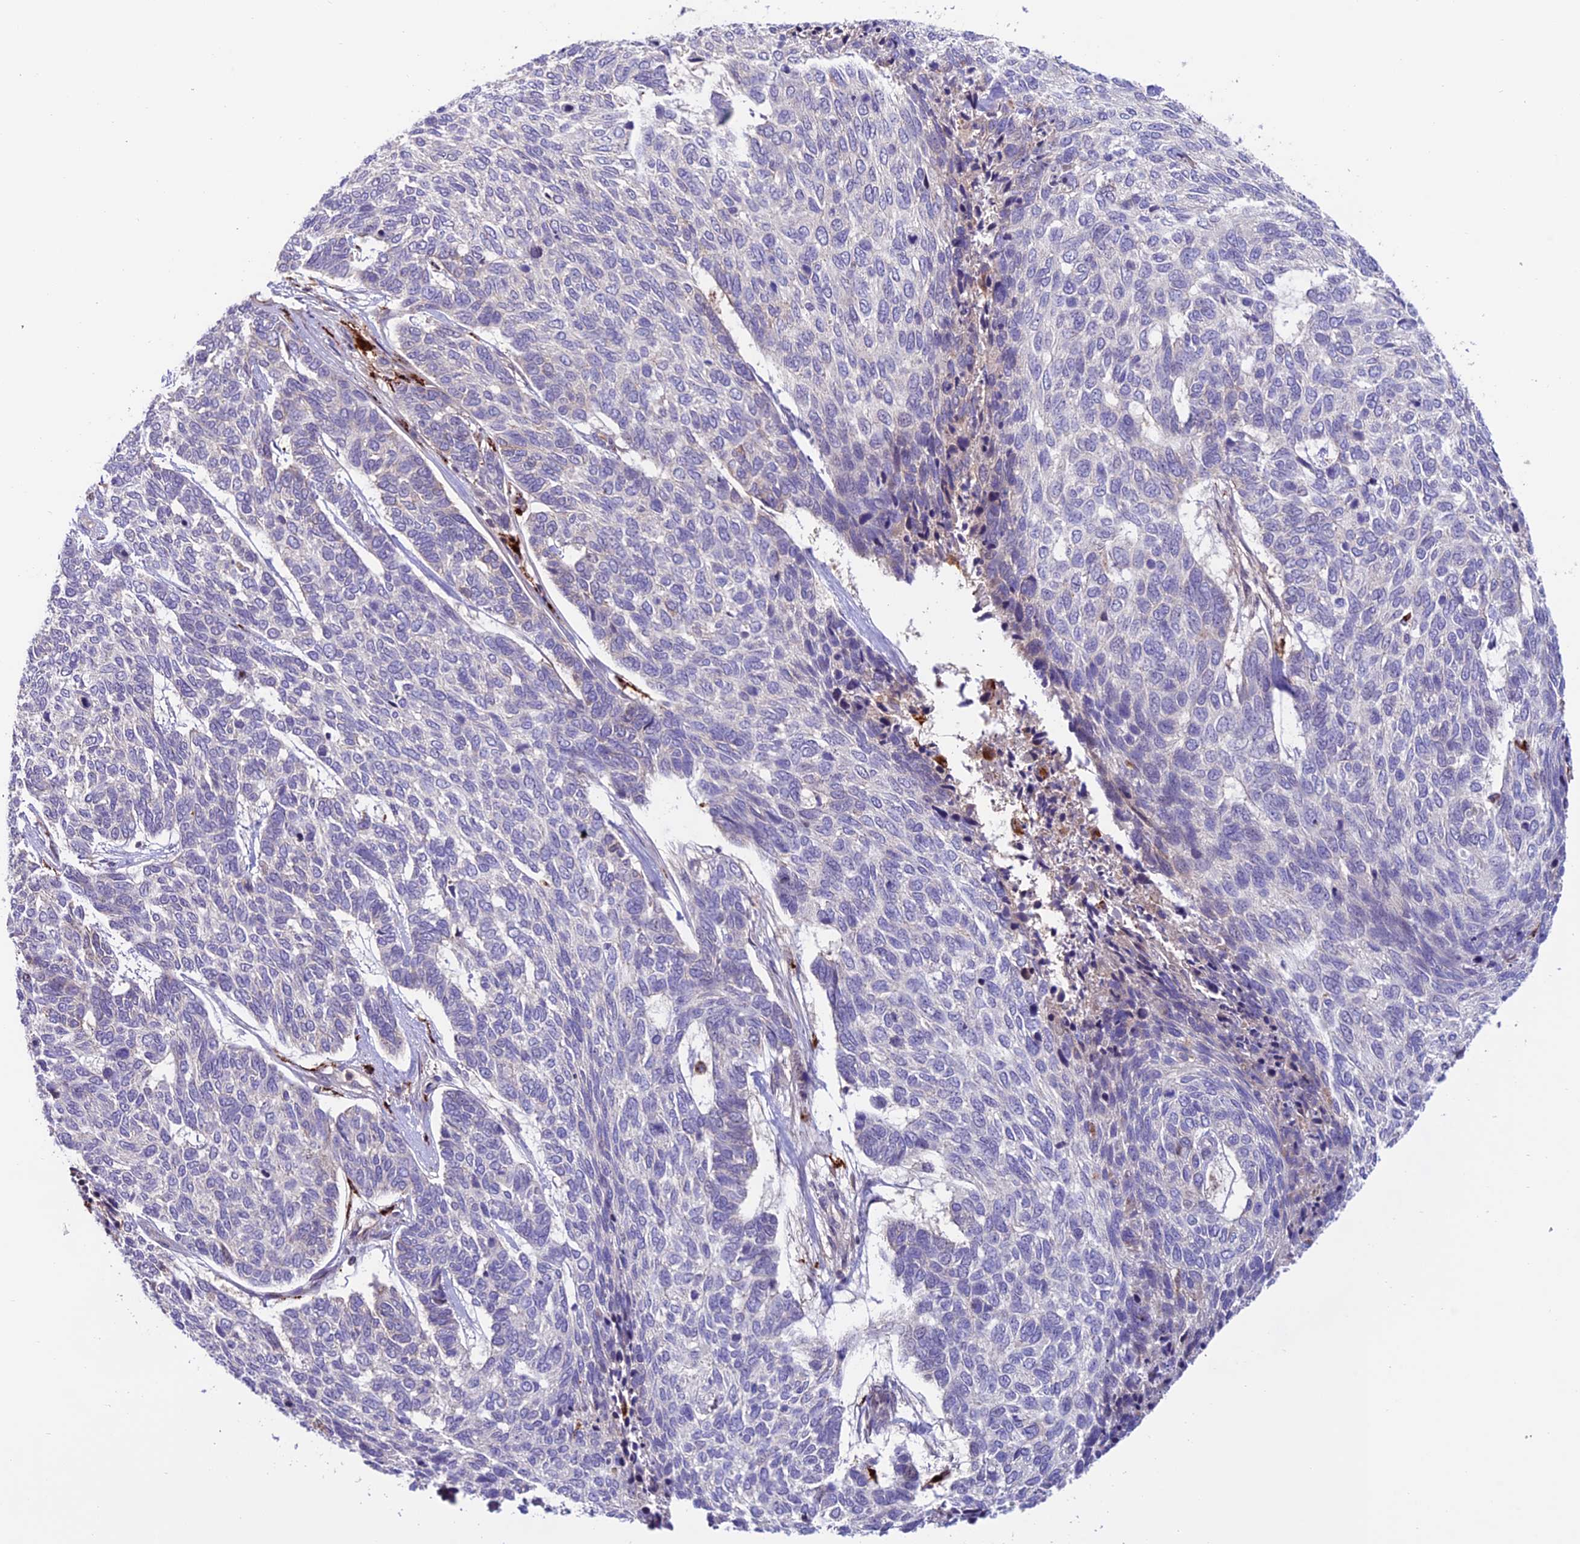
{"staining": {"intensity": "negative", "quantity": "none", "location": "none"}, "tissue": "skin cancer", "cell_type": "Tumor cells", "image_type": "cancer", "snomed": [{"axis": "morphology", "description": "Basal cell carcinoma"}, {"axis": "topography", "description": "Skin"}], "caption": "Immunohistochemistry image of neoplastic tissue: human basal cell carcinoma (skin) stained with DAB reveals no significant protein staining in tumor cells.", "gene": "ARHGEF18", "patient": {"sex": "female", "age": 65}}